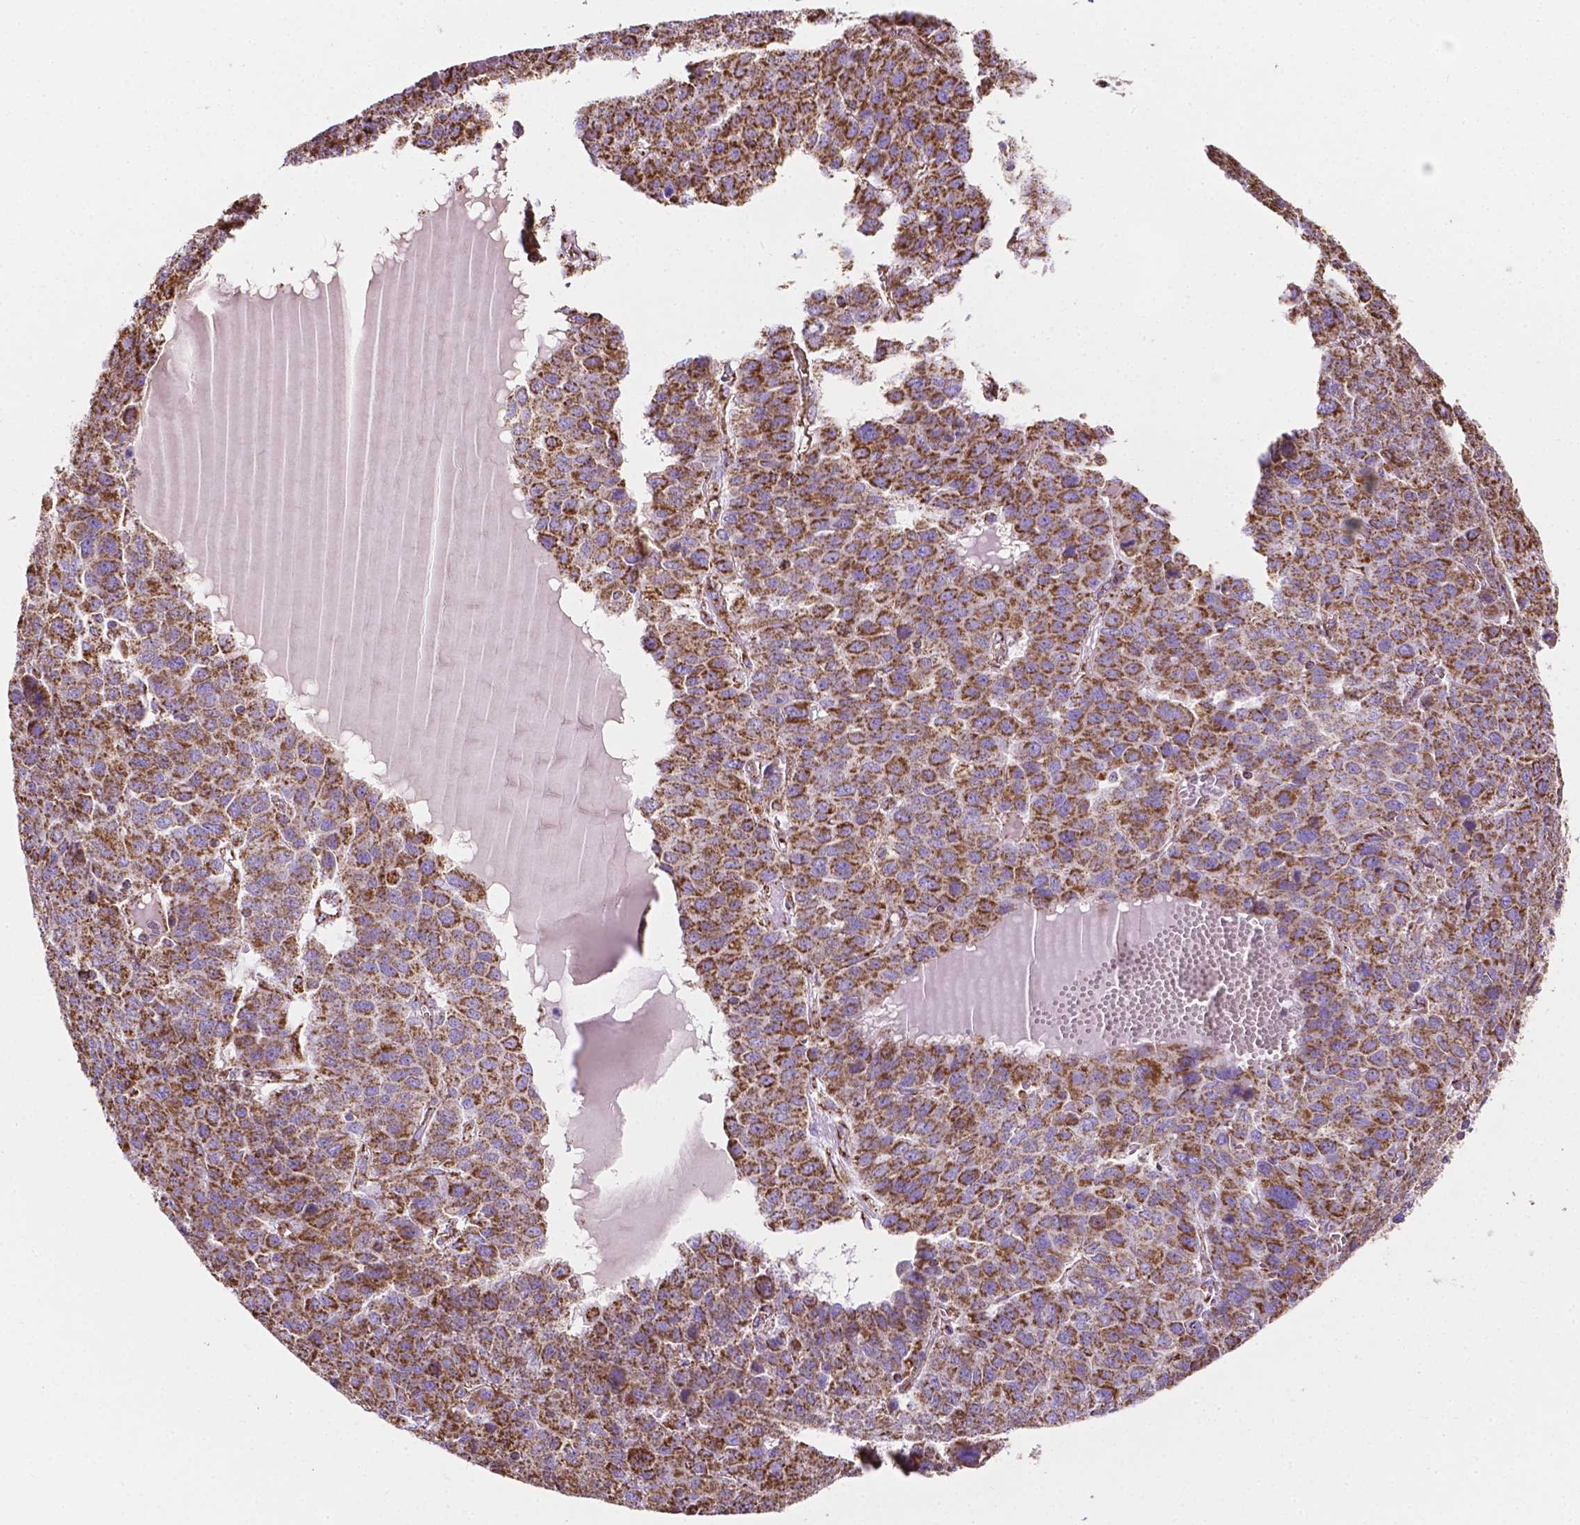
{"staining": {"intensity": "strong", "quantity": ">75%", "location": "cytoplasmic/membranous"}, "tissue": "liver cancer", "cell_type": "Tumor cells", "image_type": "cancer", "snomed": [{"axis": "morphology", "description": "Carcinoma, Hepatocellular, NOS"}, {"axis": "topography", "description": "Liver"}], "caption": "Liver cancer (hepatocellular carcinoma) was stained to show a protein in brown. There is high levels of strong cytoplasmic/membranous staining in about >75% of tumor cells.", "gene": "RMDN3", "patient": {"sex": "male", "age": 69}}